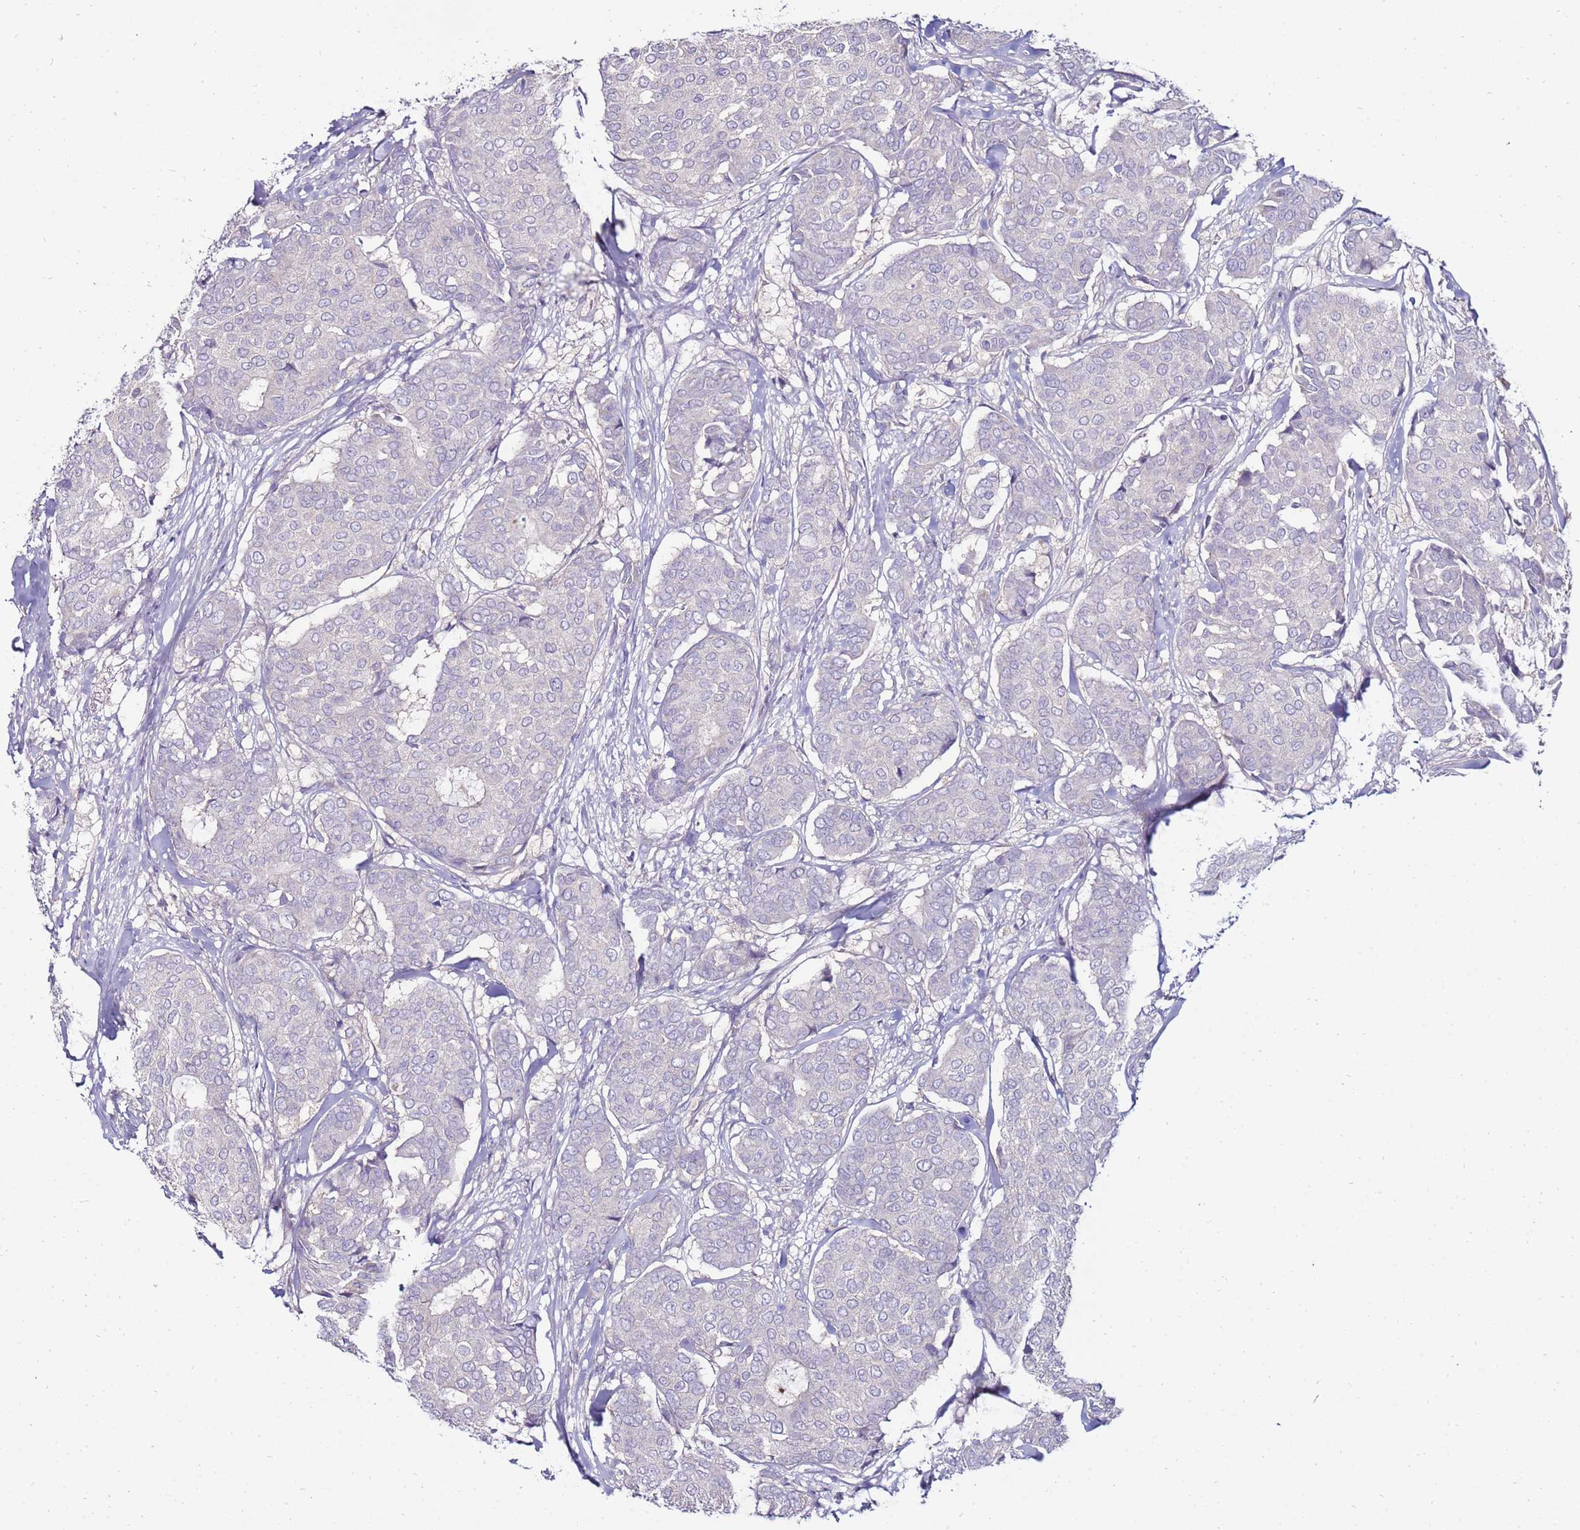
{"staining": {"intensity": "negative", "quantity": "none", "location": "none"}, "tissue": "breast cancer", "cell_type": "Tumor cells", "image_type": "cancer", "snomed": [{"axis": "morphology", "description": "Duct carcinoma"}, {"axis": "topography", "description": "Breast"}], "caption": "The immunohistochemistry image has no significant expression in tumor cells of infiltrating ductal carcinoma (breast) tissue.", "gene": "GPN3", "patient": {"sex": "female", "age": 75}}